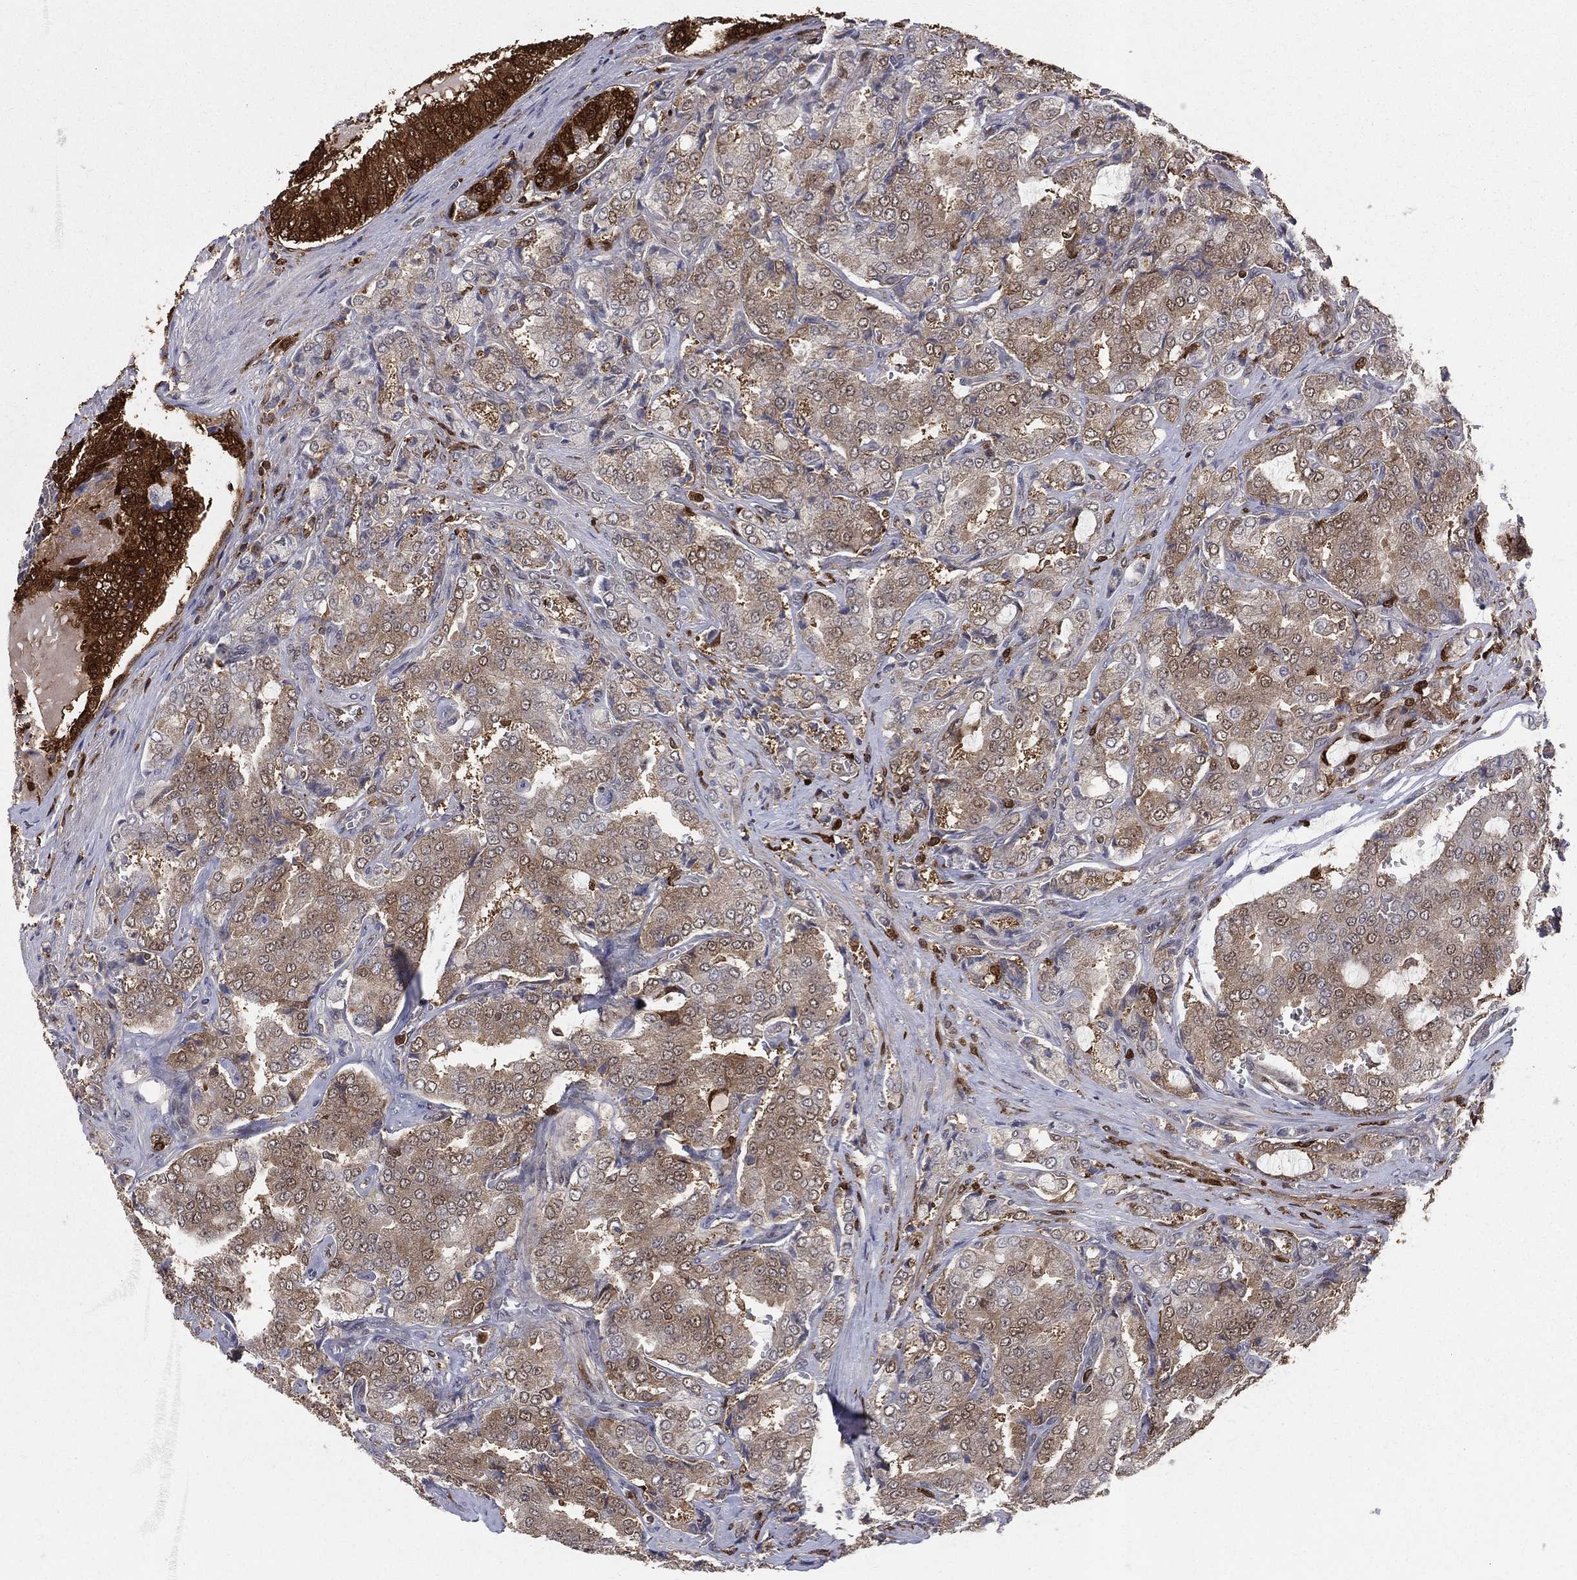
{"staining": {"intensity": "weak", "quantity": "25%-75%", "location": "cytoplasmic/membranous"}, "tissue": "prostate cancer", "cell_type": "Tumor cells", "image_type": "cancer", "snomed": [{"axis": "morphology", "description": "Adenocarcinoma, NOS"}, {"axis": "topography", "description": "Prostate"}], "caption": "Brown immunohistochemical staining in prostate cancer exhibits weak cytoplasmic/membranous positivity in approximately 25%-75% of tumor cells.", "gene": "ENO1", "patient": {"sex": "male", "age": 65}}